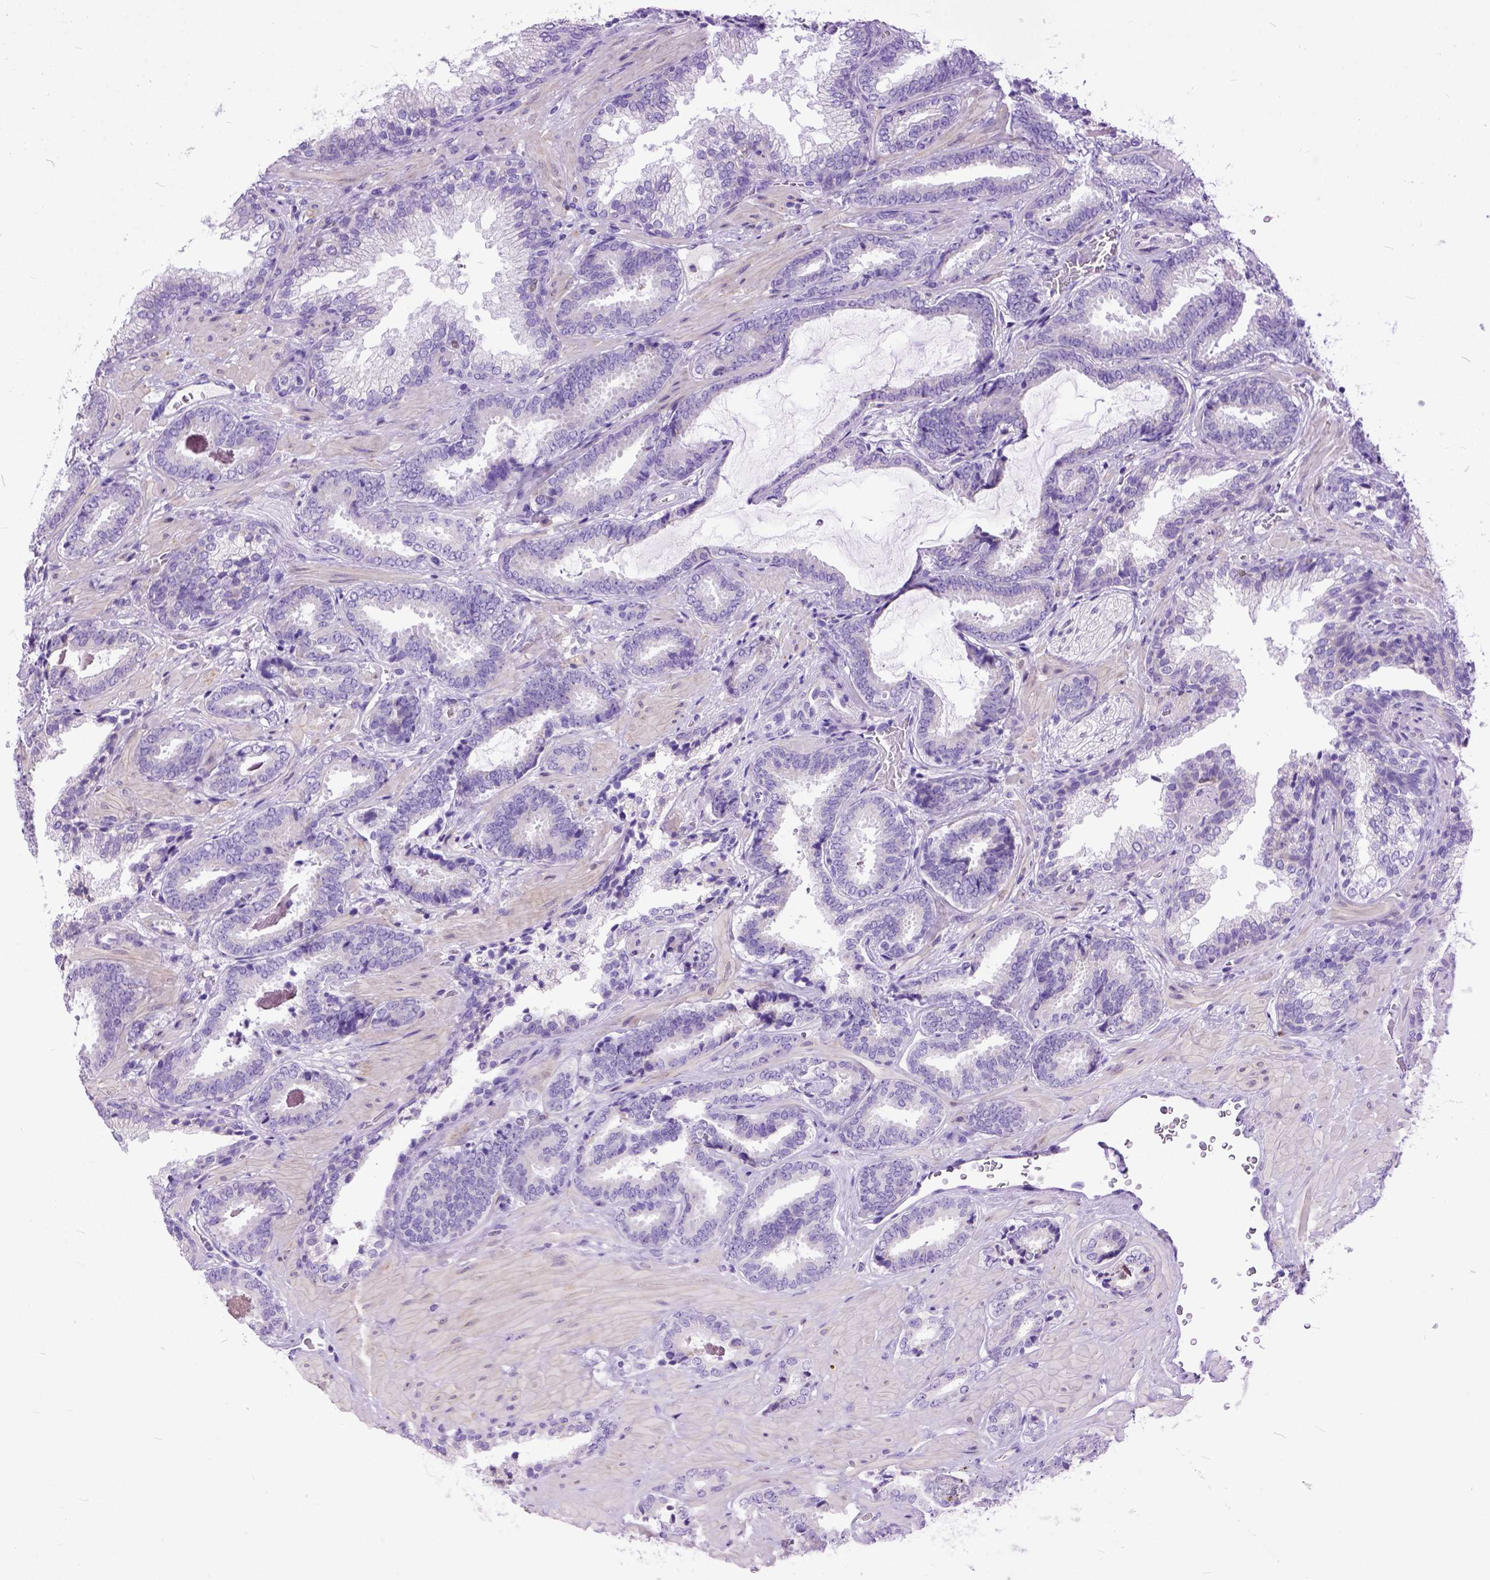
{"staining": {"intensity": "negative", "quantity": "none", "location": "none"}, "tissue": "prostate cancer", "cell_type": "Tumor cells", "image_type": "cancer", "snomed": [{"axis": "morphology", "description": "Adenocarcinoma, Low grade"}, {"axis": "topography", "description": "Prostate"}], "caption": "Tumor cells show no significant protein expression in prostate cancer (adenocarcinoma (low-grade)).", "gene": "CRB1", "patient": {"sex": "male", "age": 61}}